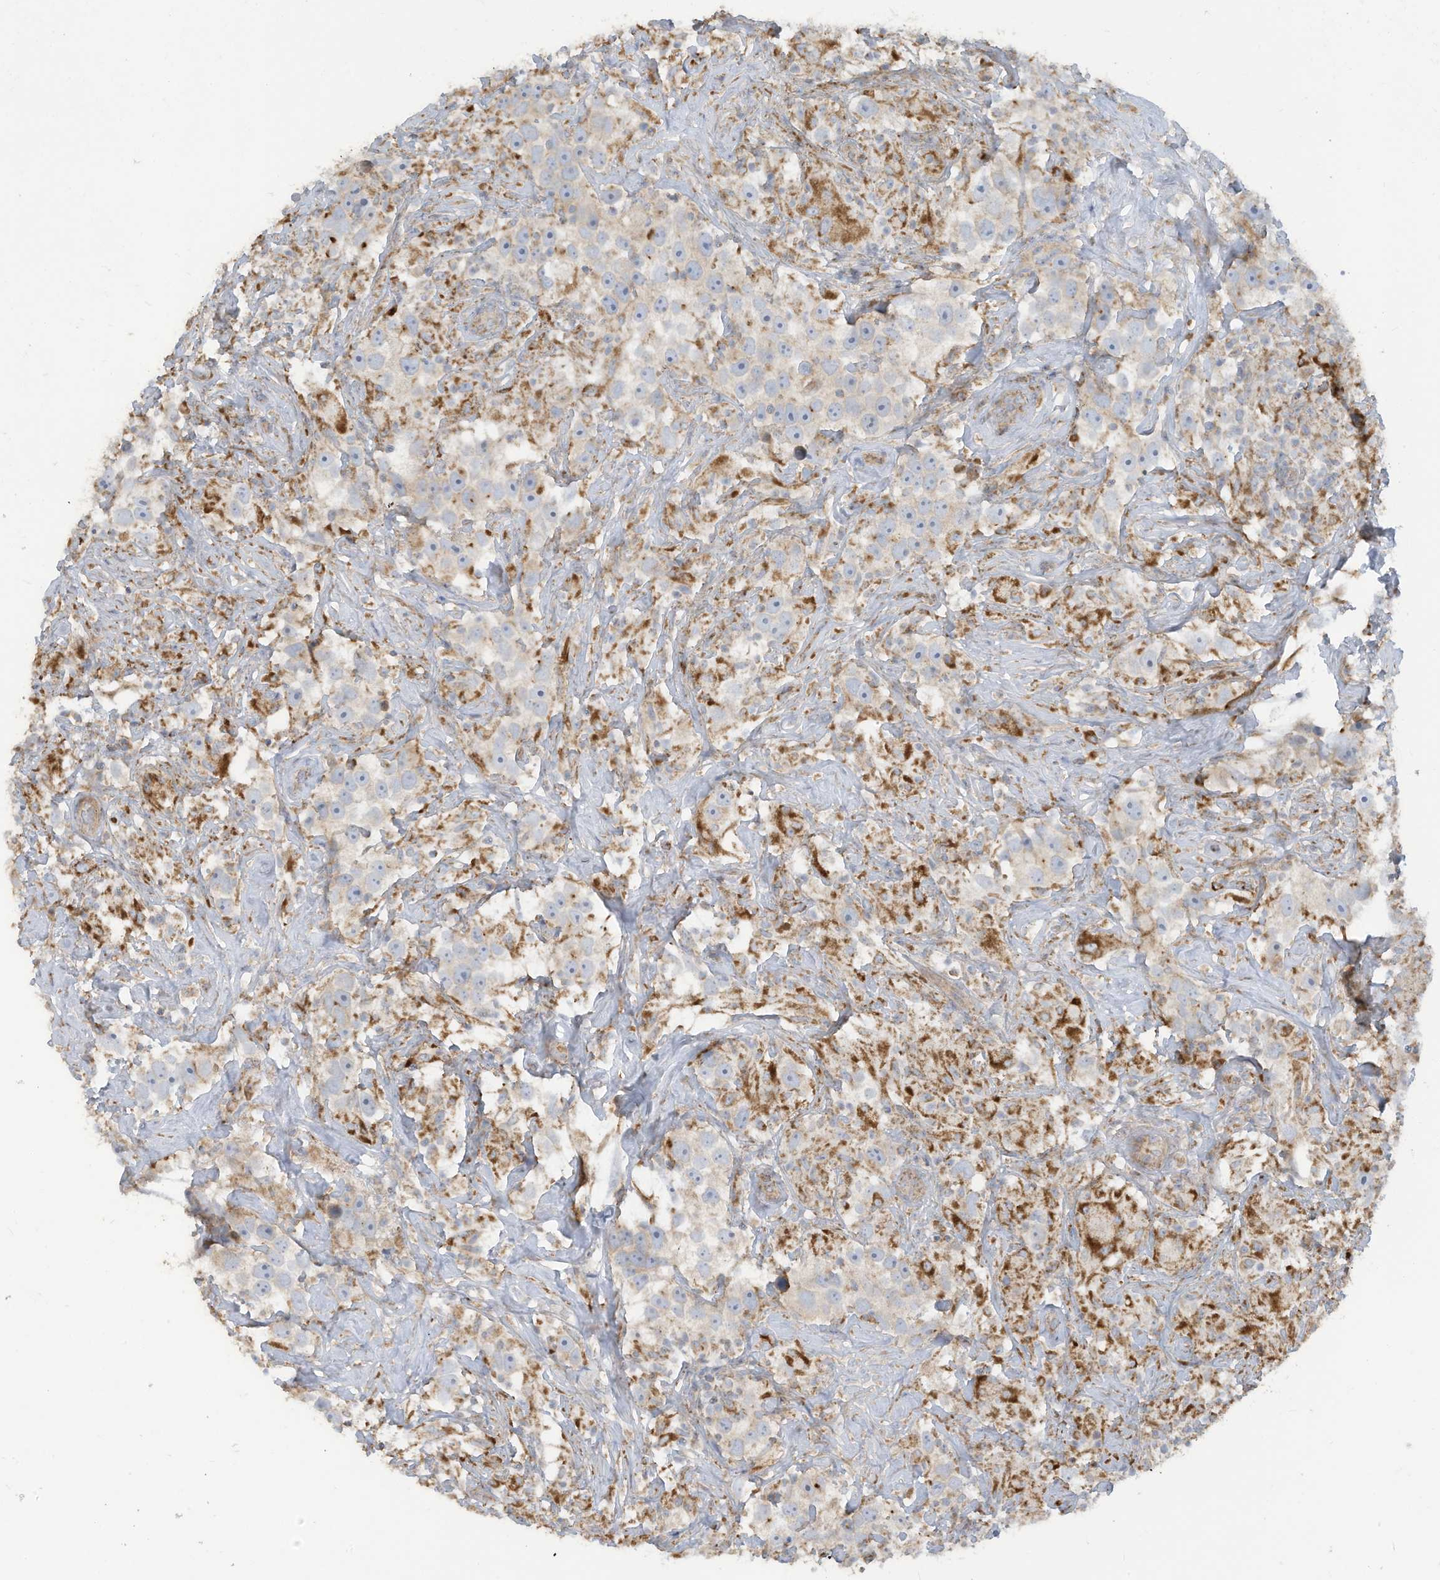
{"staining": {"intensity": "weak", "quantity": "25%-75%", "location": "cytoplasmic/membranous"}, "tissue": "testis cancer", "cell_type": "Tumor cells", "image_type": "cancer", "snomed": [{"axis": "morphology", "description": "Seminoma, NOS"}, {"axis": "topography", "description": "Testis"}], "caption": "Tumor cells exhibit low levels of weak cytoplasmic/membranous expression in about 25%-75% of cells in testis cancer (seminoma).", "gene": "GTPBP2", "patient": {"sex": "male", "age": 49}}